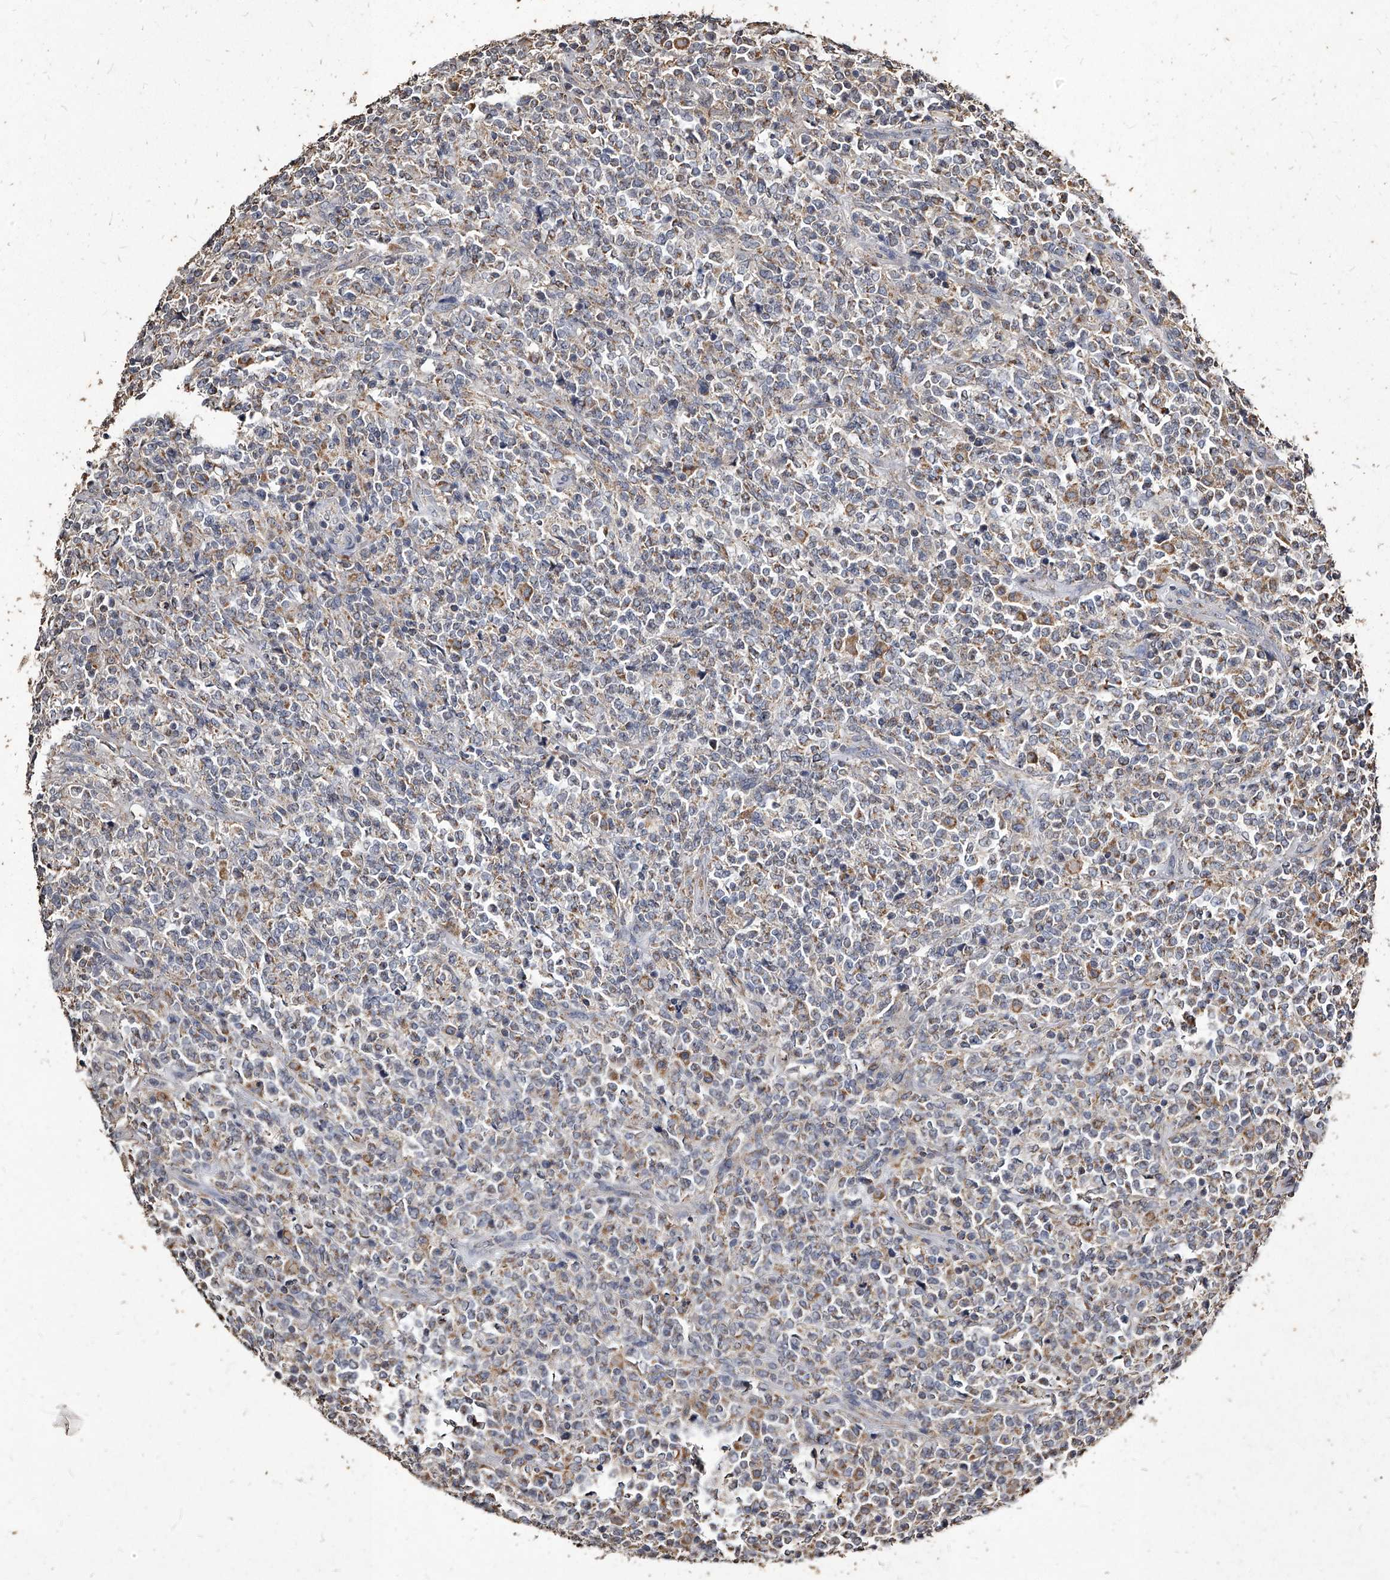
{"staining": {"intensity": "moderate", "quantity": "<25%", "location": "cytoplasmic/membranous"}, "tissue": "lymphoma", "cell_type": "Tumor cells", "image_type": "cancer", "snomed": [{"axis": "morphology", "description": "Malignant lymphoma, non-Hodgkin's type, High grade"}, {"axis": "topography", "description": "Soft tissue"}], "caption": "This photomicrograph shows IHC staining of human high-grade malignant lymphoma, non-Hodgkin's type, with low moderate cytoplasmic/membranous staining in about <25% of tumor cells.", "gene": "GPR183", "patient": {"sex": "male", "age": 18}}